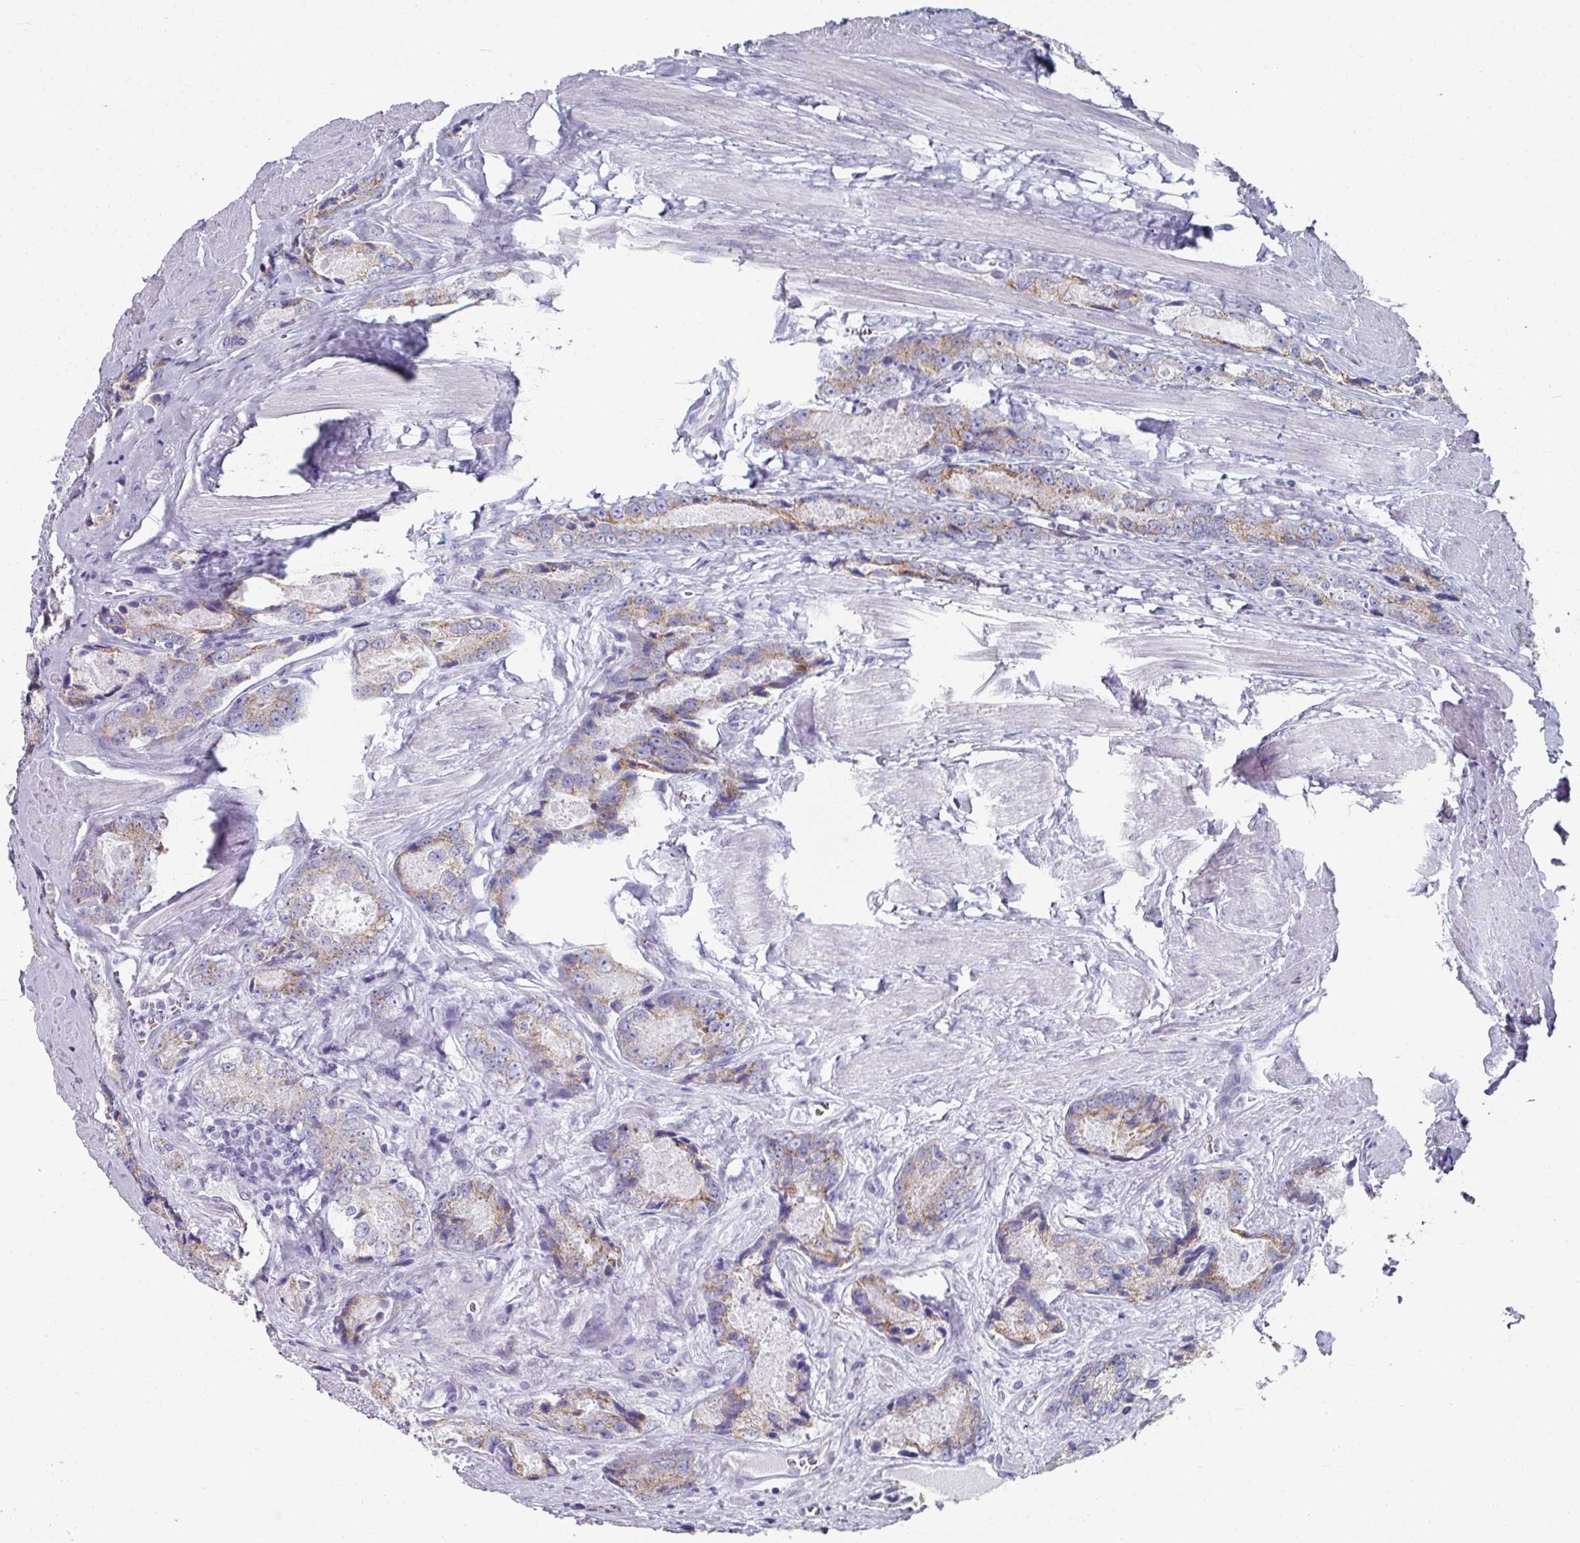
{"staining": {"intensity": "moderate", "quantity": ">75%", "location": "cytoplasmic/membranous"}, "tissue": "prostate cancer", "cell_type": "Tumor cells", "image_type": "cancer", "snomed": [{"axis": "morphology", "description": "Adenocarcinoma, Low grade"}, {"axis": "topography", "description": "Prostate"}], "caption": "IHC of human prostate cancer shows medium levels of moderate cytoplasmic/membranous positivity in about >75% of tumor cells. Using DAB (brown) and hematoxylin (blue) stains, captured at high magnification using brightfield microscopy.", "gene": "SETBP1", "patient": {"sex": "male", "age": 68}}